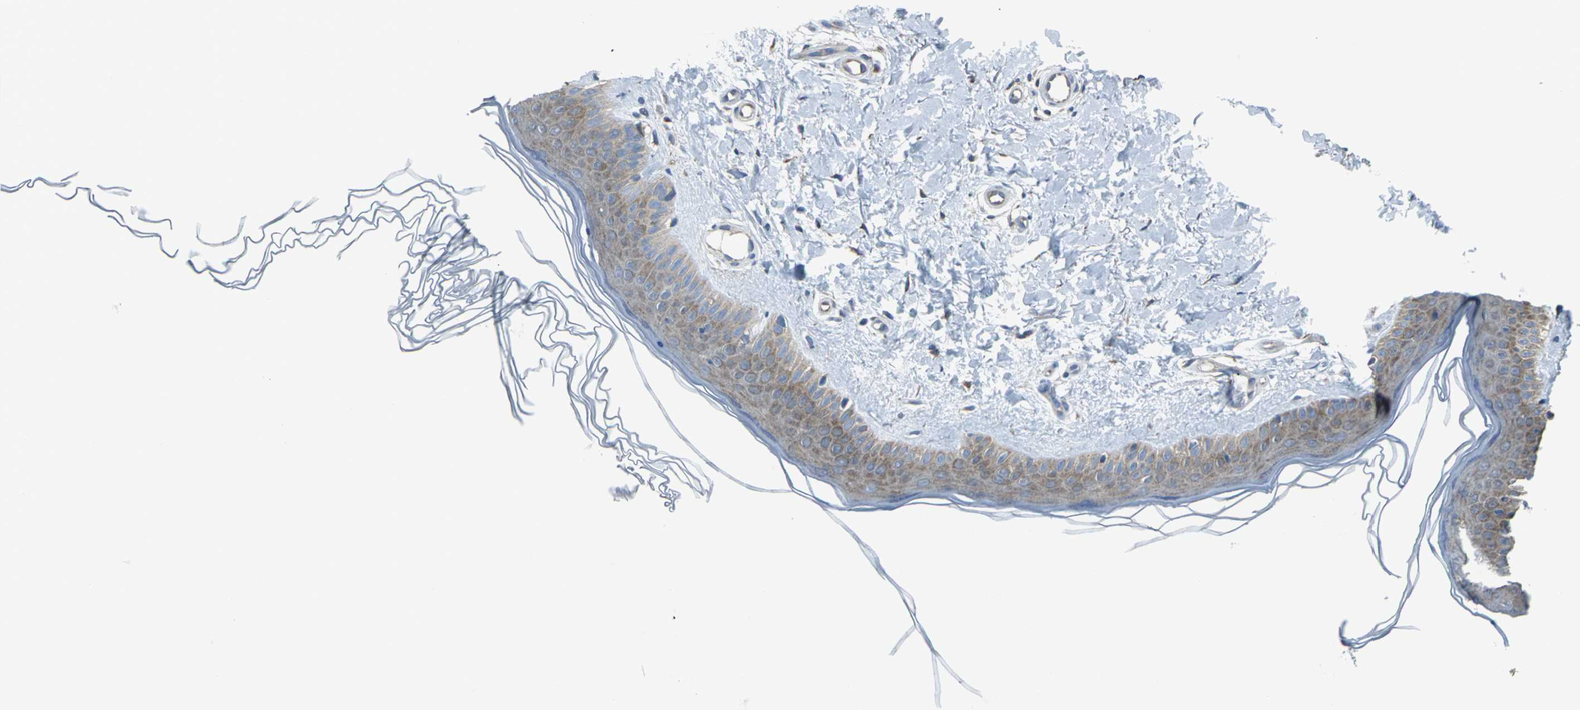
{"staining": {"intensity": "weak", "quantity": ">75%", "location": "cytoplasmic/membranous"}, "tissue": "skin", "cell_type": "Fibroblasts", "image_type": "normal", "snomed": [{"axis": "morphology", "description": "Normal tissue, NOS"}, {"axis": "topography", "description": "Skin"}], "caption": "Weak cytoplasmic/membranous protein staining is identified in about >75% of fibroblasts in skin. The staining was performed using DAB (3,3'-diaminobenzidine) to visualize the protein expression in brown, while the nuclei were stained in blue with hematoxylin (Magnification: 20x).", "gene": "EIF5A", "patient": {"sex": "female", "age": 19}}